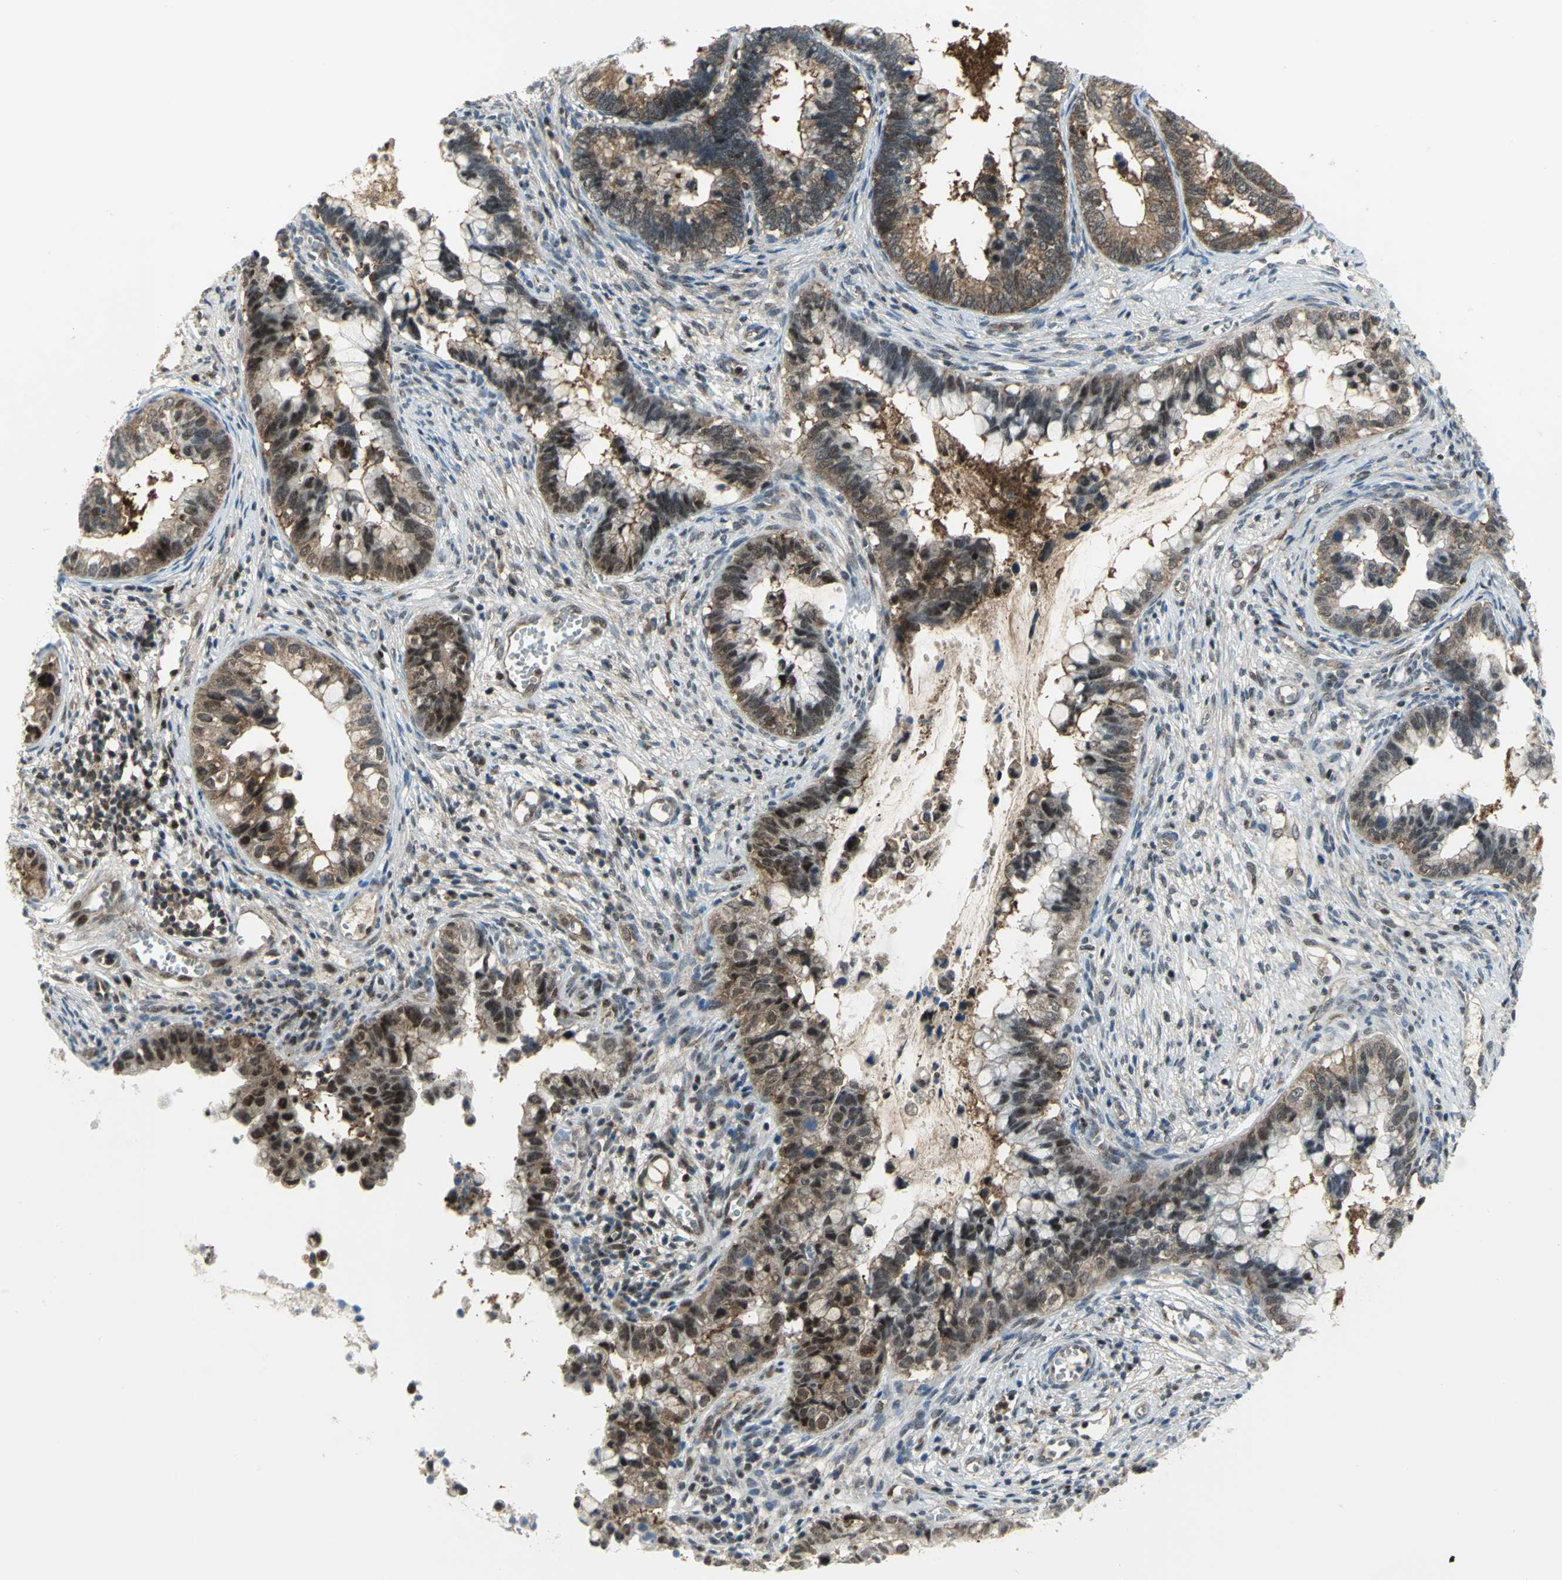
{"staining": {"intensity": "moderate", "quantity": ">75%", "location": "cytoplasmic/membranous"}, "tissue": "cervical cancer", "cell_type": "Tumor cells", "image_type": "cancer", "snomed": [{"axis": "morphology", "description": "Adenocarcinoma, NOS"}, {"axis": "topography", "description": "Cervix"}], "caption": "Brown immunohistochemical staining in cervical cancer shows moderate cytoplasmic/membranous positivity in approximately >75% of tumor cells.", "gene": "PSMA4", "patient": {"sex": "female", "age": 44}}